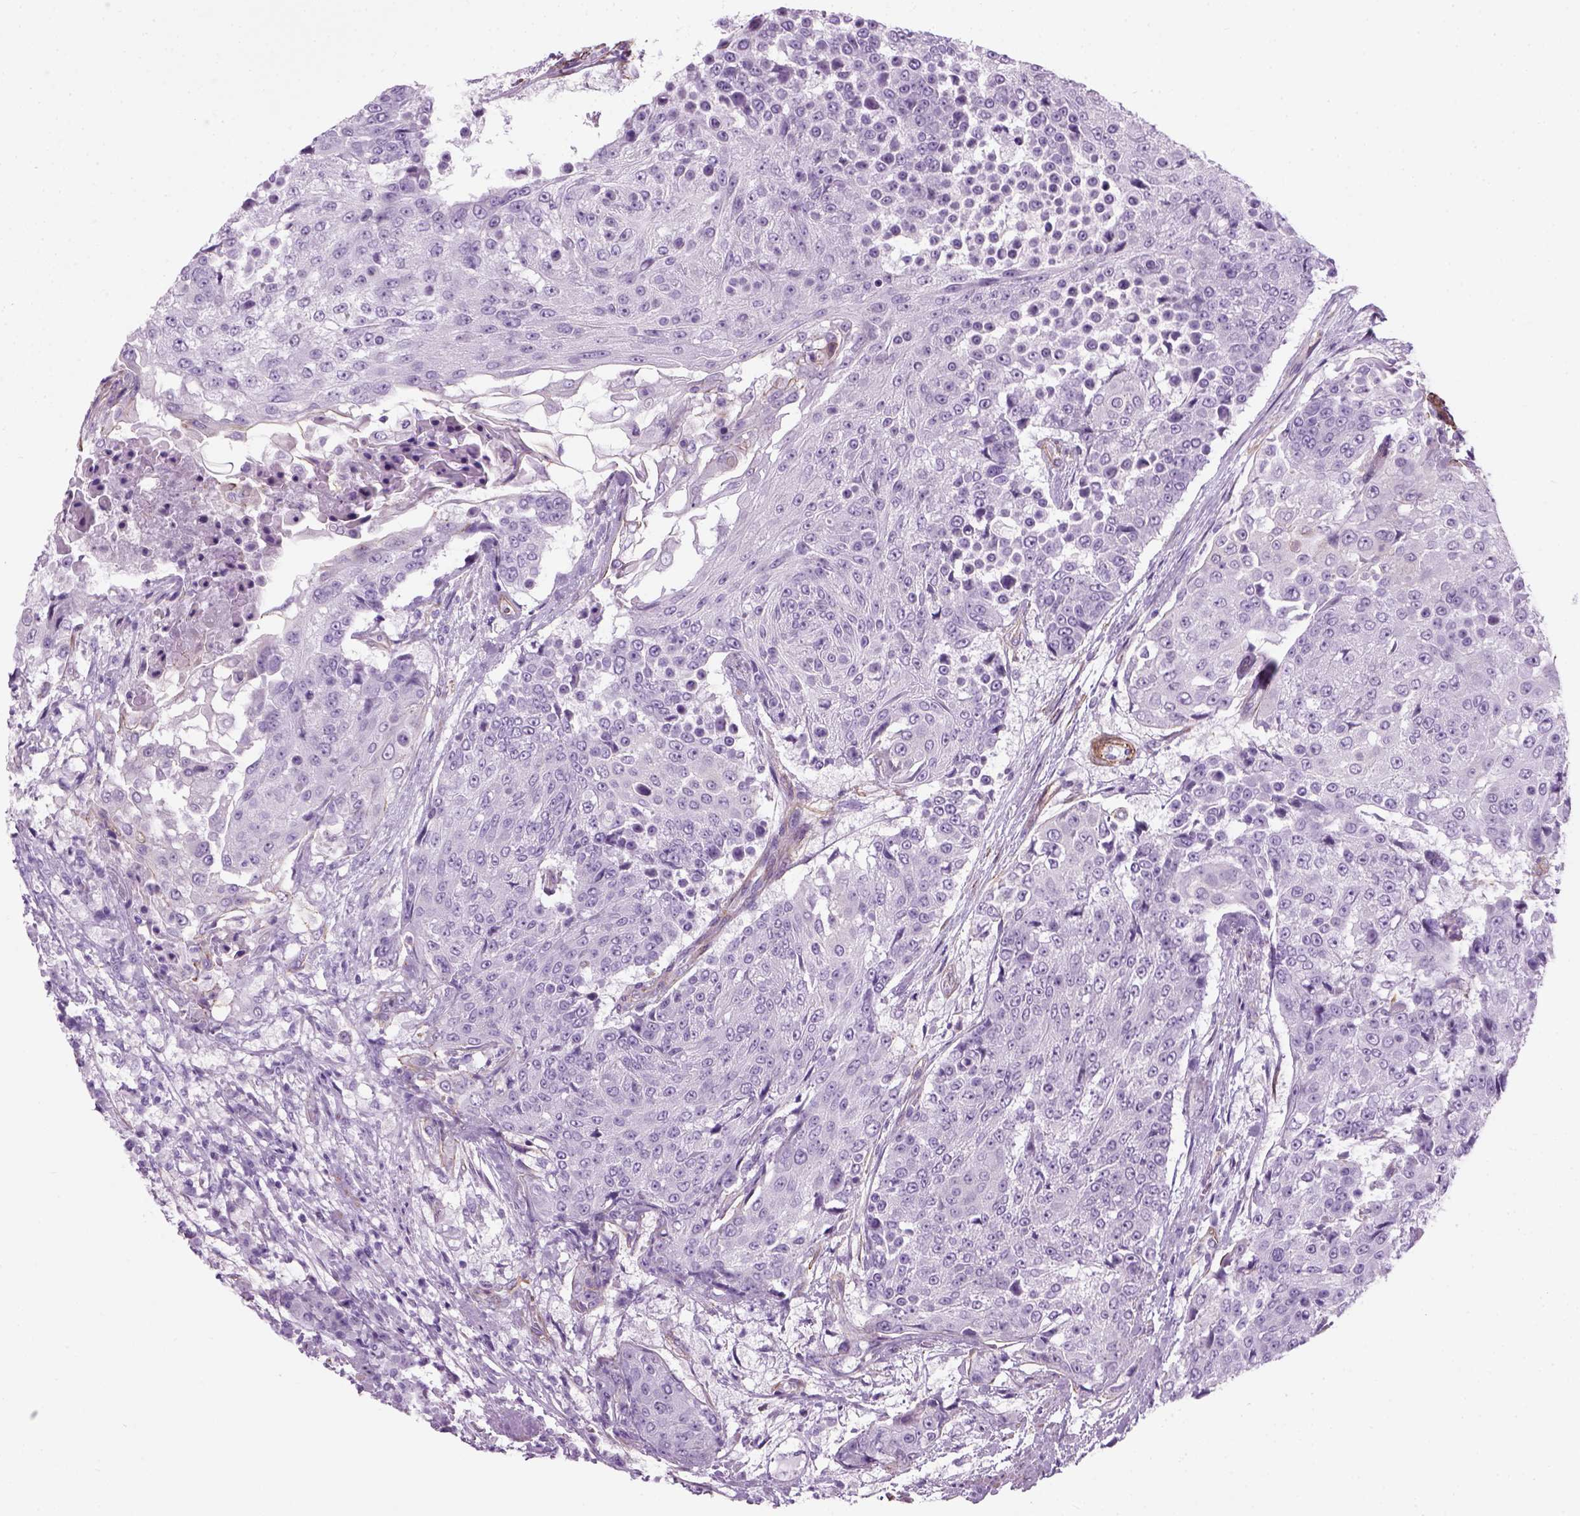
{"staining": {"intensity": "negative", "quantity": "none", "location": "none"}, "tissue": "urothelial cancer", "cell_type": "Tumor cells", "image_type": "cancer", "snomed": [{"axis": "morphology", "description": "Urothelial carcinoma, High grade"}, {"axis": "topography", "description": "Urinary bladder"}], "caption": "High power microscopy photomicrograph of an immunohistochemistry histopathology image of high-grade urothelial carcinoma, revealing no significant staining in tumor cells.", "gene": "FAM161A", "patient": {"sex": "female", "age": 63}}